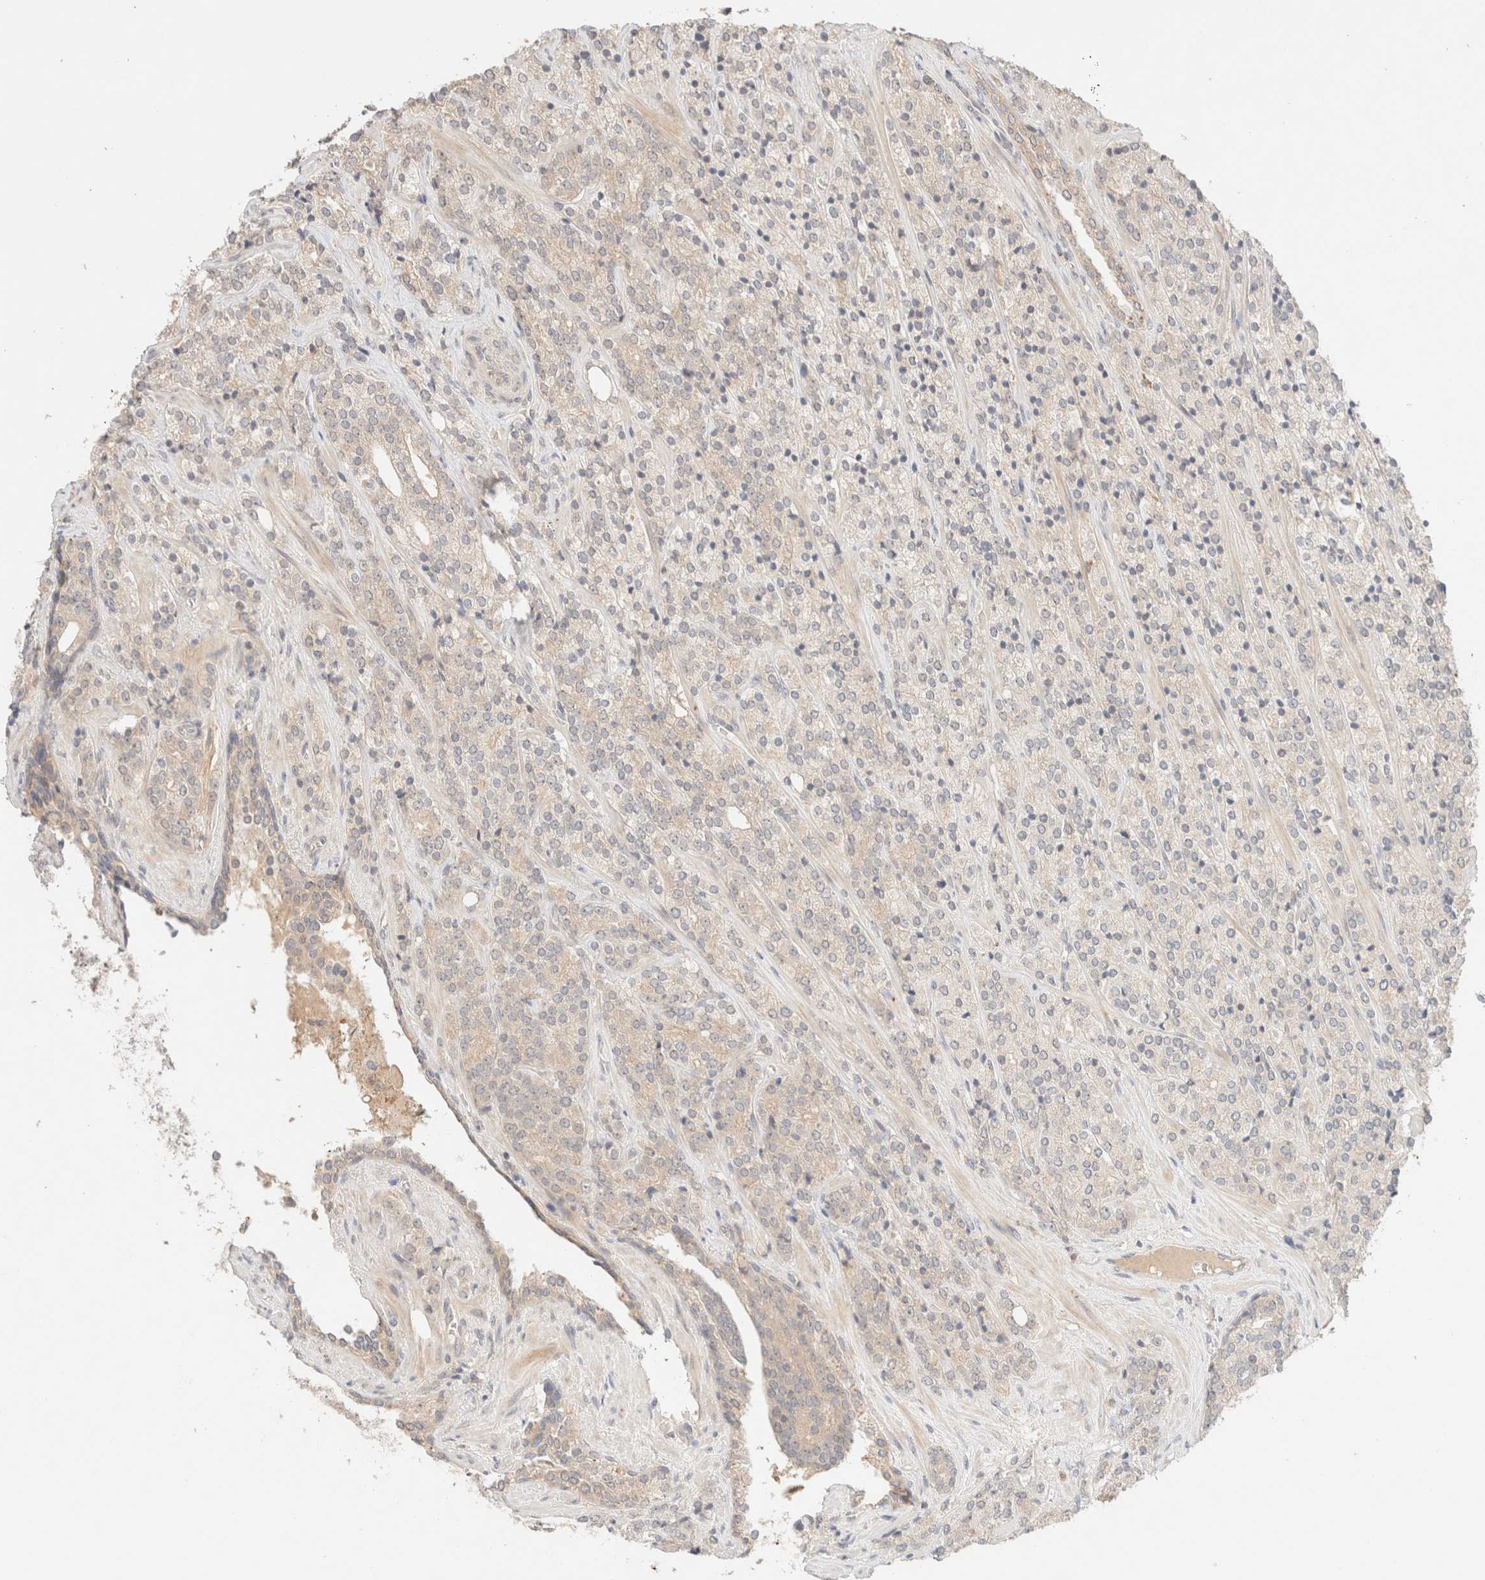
{"staining": {"intensity": "negative", "quantity": "none", "location": "none"}, "tissue": "prostate cancer", "cell_type": "Tumor cells", "image_type": "cancer", "snomed": [{"axis": "morphology", "description": "Adenocarcinoma, High grade"}, {"axis": "topography", "description": "Prostate"}], "caption": "Immunohistochemical staining of prostate cancer (high-grade adenocarcinoma) displays no significant positivity in tumor cells.", "gene": "SARM1", "patient": {"sex": "male", "age": 71}}